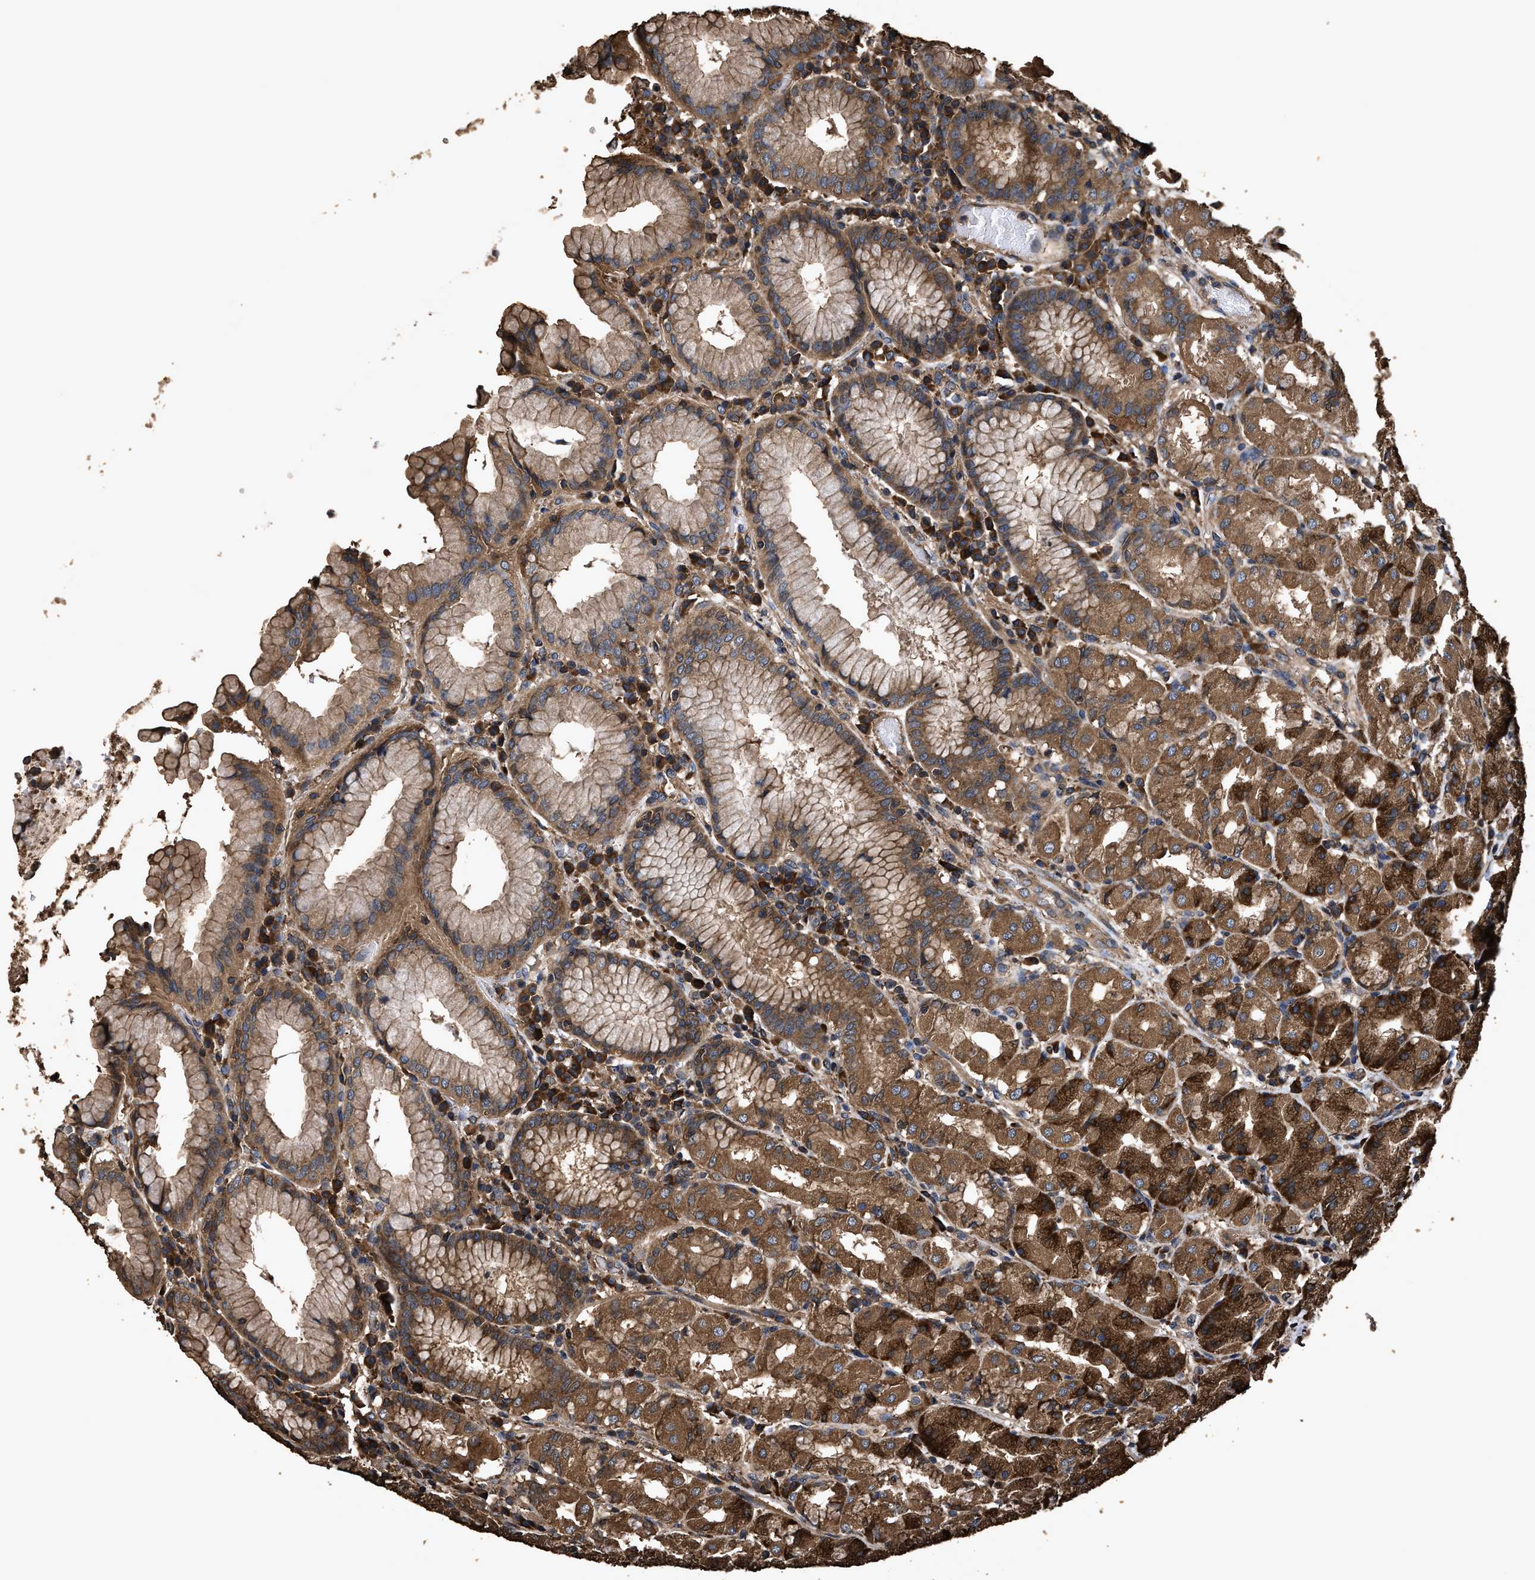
{"staining": {"intensity": "strong", "quantity": ">75%", "location": "cytoplasmic/membranous"}, "tissue": "stomach", "cell_type": "Glandular cells", "image_type": "normal", "snomed": [{"axis": "morphology", "description": "Normal tissue, NOS"}, {"axis": "topography", "description": "Stomach"}, {"axis": "topography", "description": "Stomach, lower"}], "caption": "Immunohistochemistry histopathology image of benign stomach: stomach stained using immunohistochemistry demonstrates high levels of strong protein expression localized specifically in the cytoplasmic/membranous of glandular cells, appearing as a cytoplasmic/membranous brown color.", "gene": "ZMYND19", "patient": {"sex": "female", "age": 56}}